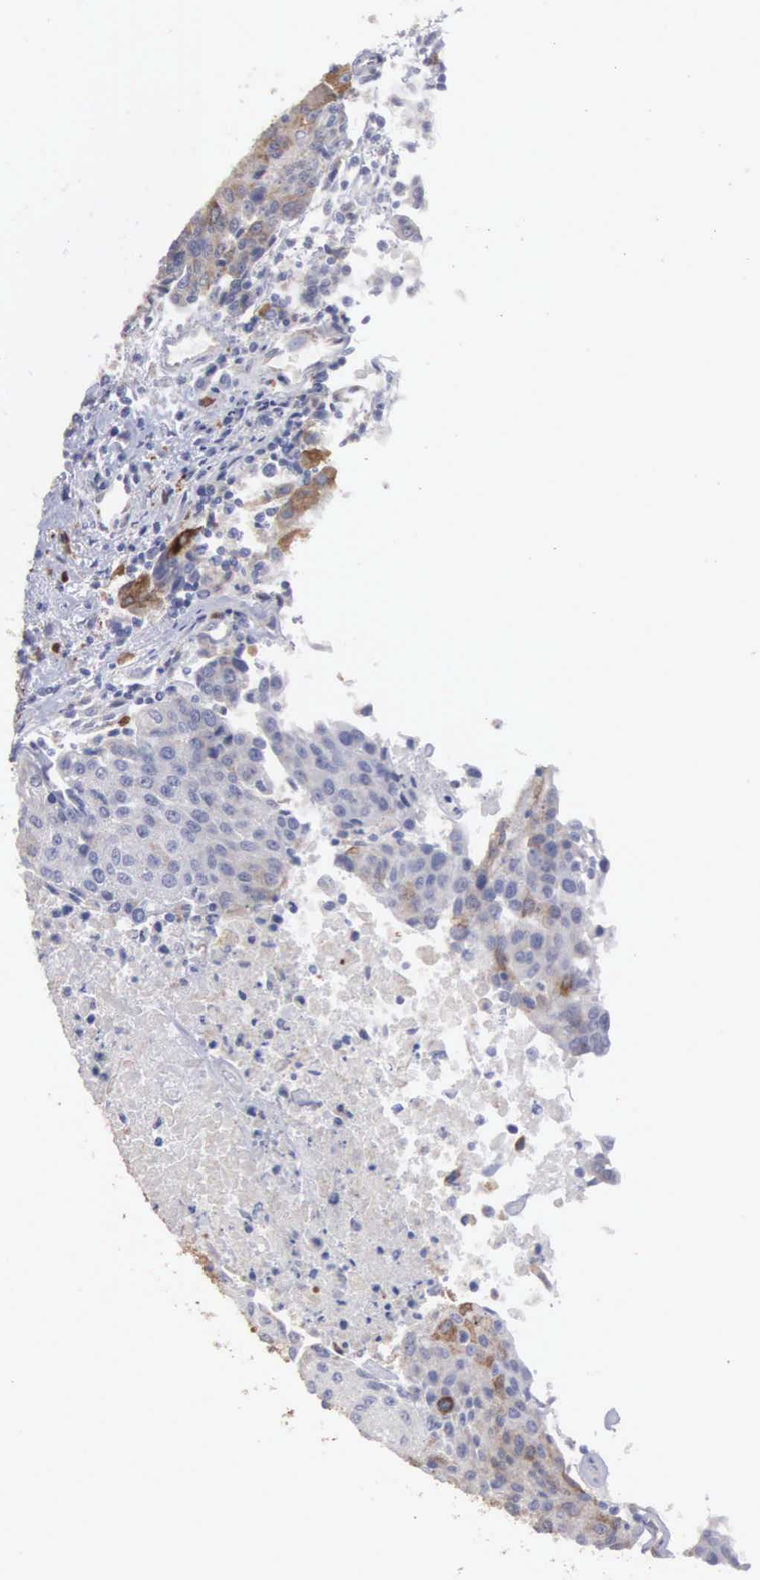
{"staining": {"intensity": "weak", "quantity": "<25%", "location": "cytoplasmic/membranous"}, "tissue": "urothelial cancer", "cell_type": "Tumor cells", "image_type": "cancer", "snomed": [{"axis": "morphology", "description": "Urothelial carcinoma, High grade"}, {"axis": "topography", "description": "Urinary bladder"}], "caption": "Histopathology image shows no protein positivity in tumor cells of high-grade urothelial carcinoma tissue.", "gene": "LIN52", "patient": {"sex": "female", "age": 85}}